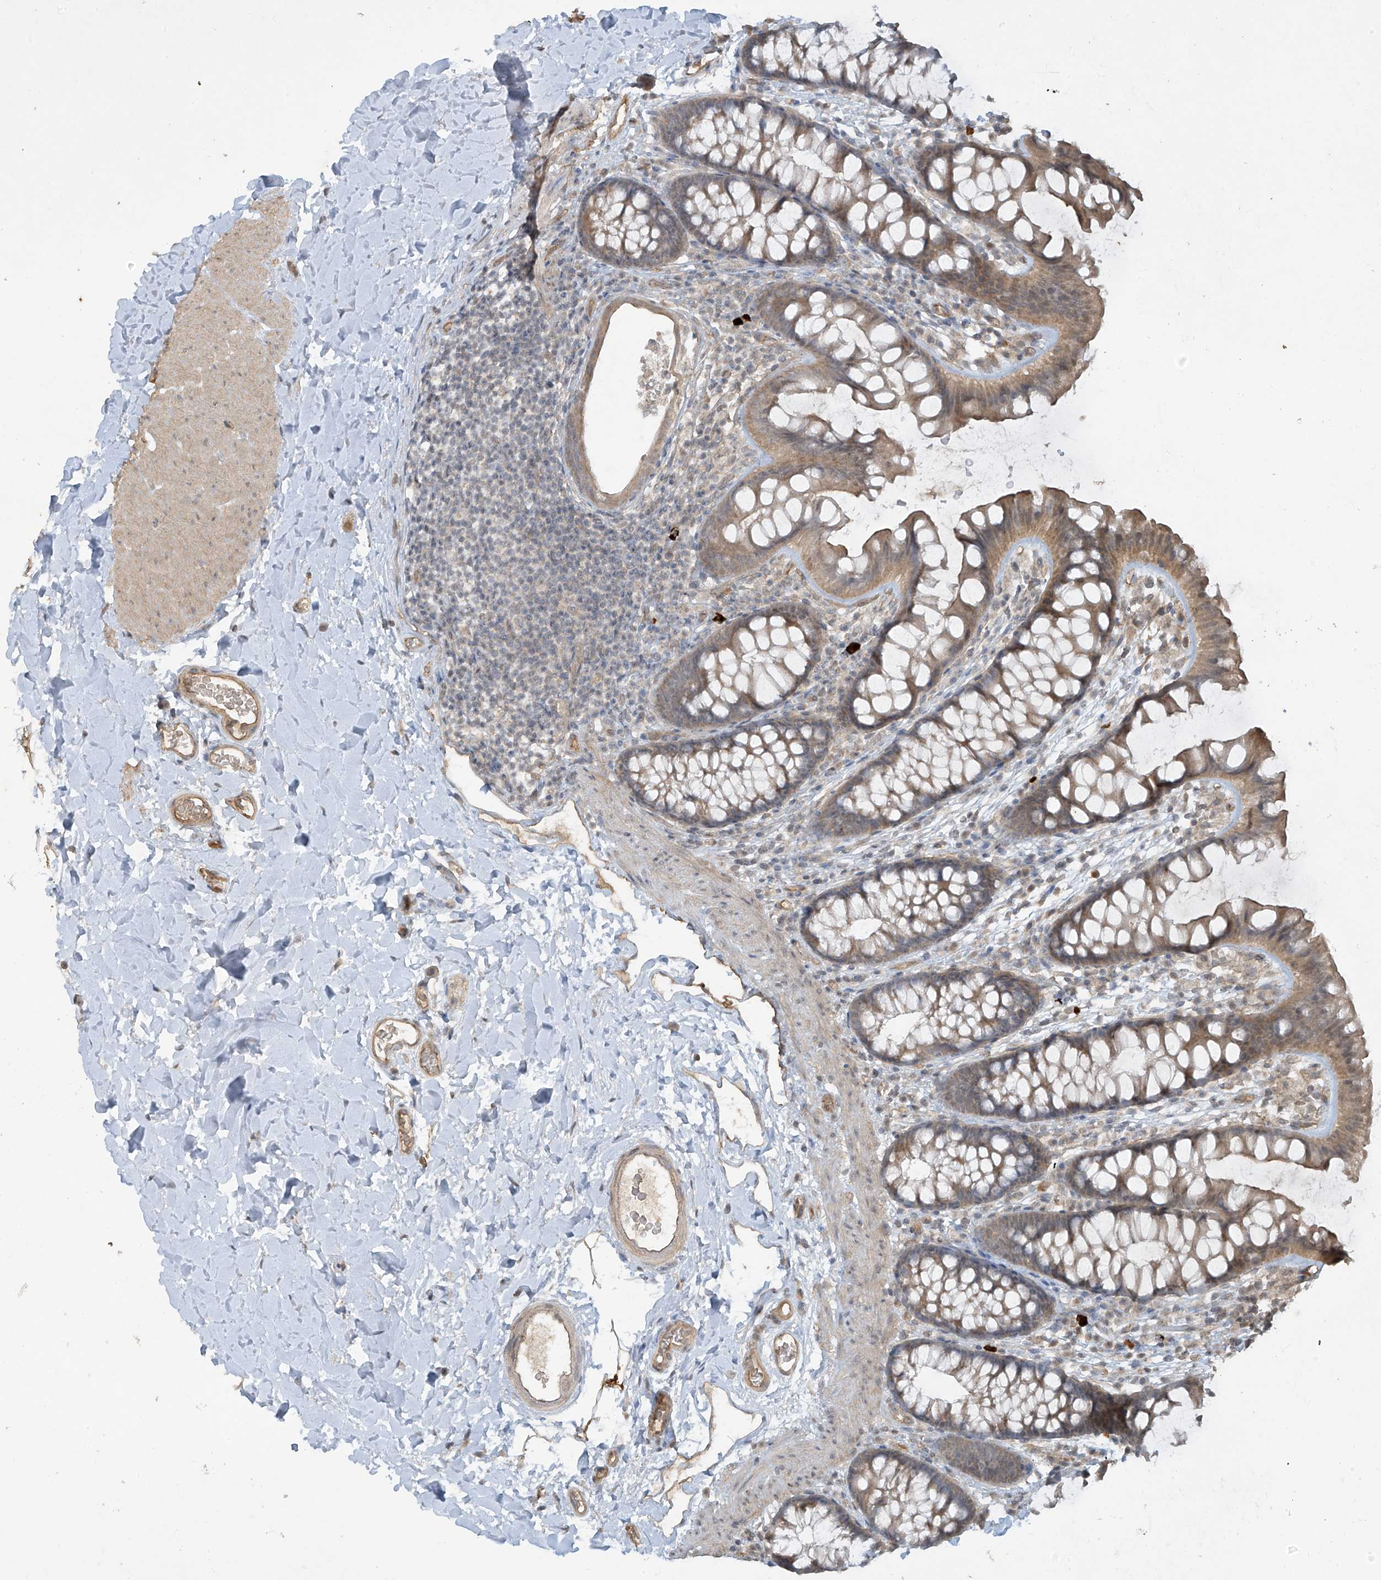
{"staining": {"intensity": "moderate", "quantity": ">75%", "location": "cytoplasmic/membranous"}, "tissue": "colon", "cell_type": "Endothelial cells", "image_type": "normal", "snomed": [{"axis": "morphology", "description": "Normal tissue, NOS"}, {"axis": "topography", "description": "Colon"}], "caption": "Immunohistochemistry (IHC) (DAB) staining of unremarkable colon shows moderate cytoplasmic/membranous protein positivity in approximately >75% of endothelial cells.", "gene": "DGKQ", "patient": {"sex": "female", "age": 62}}